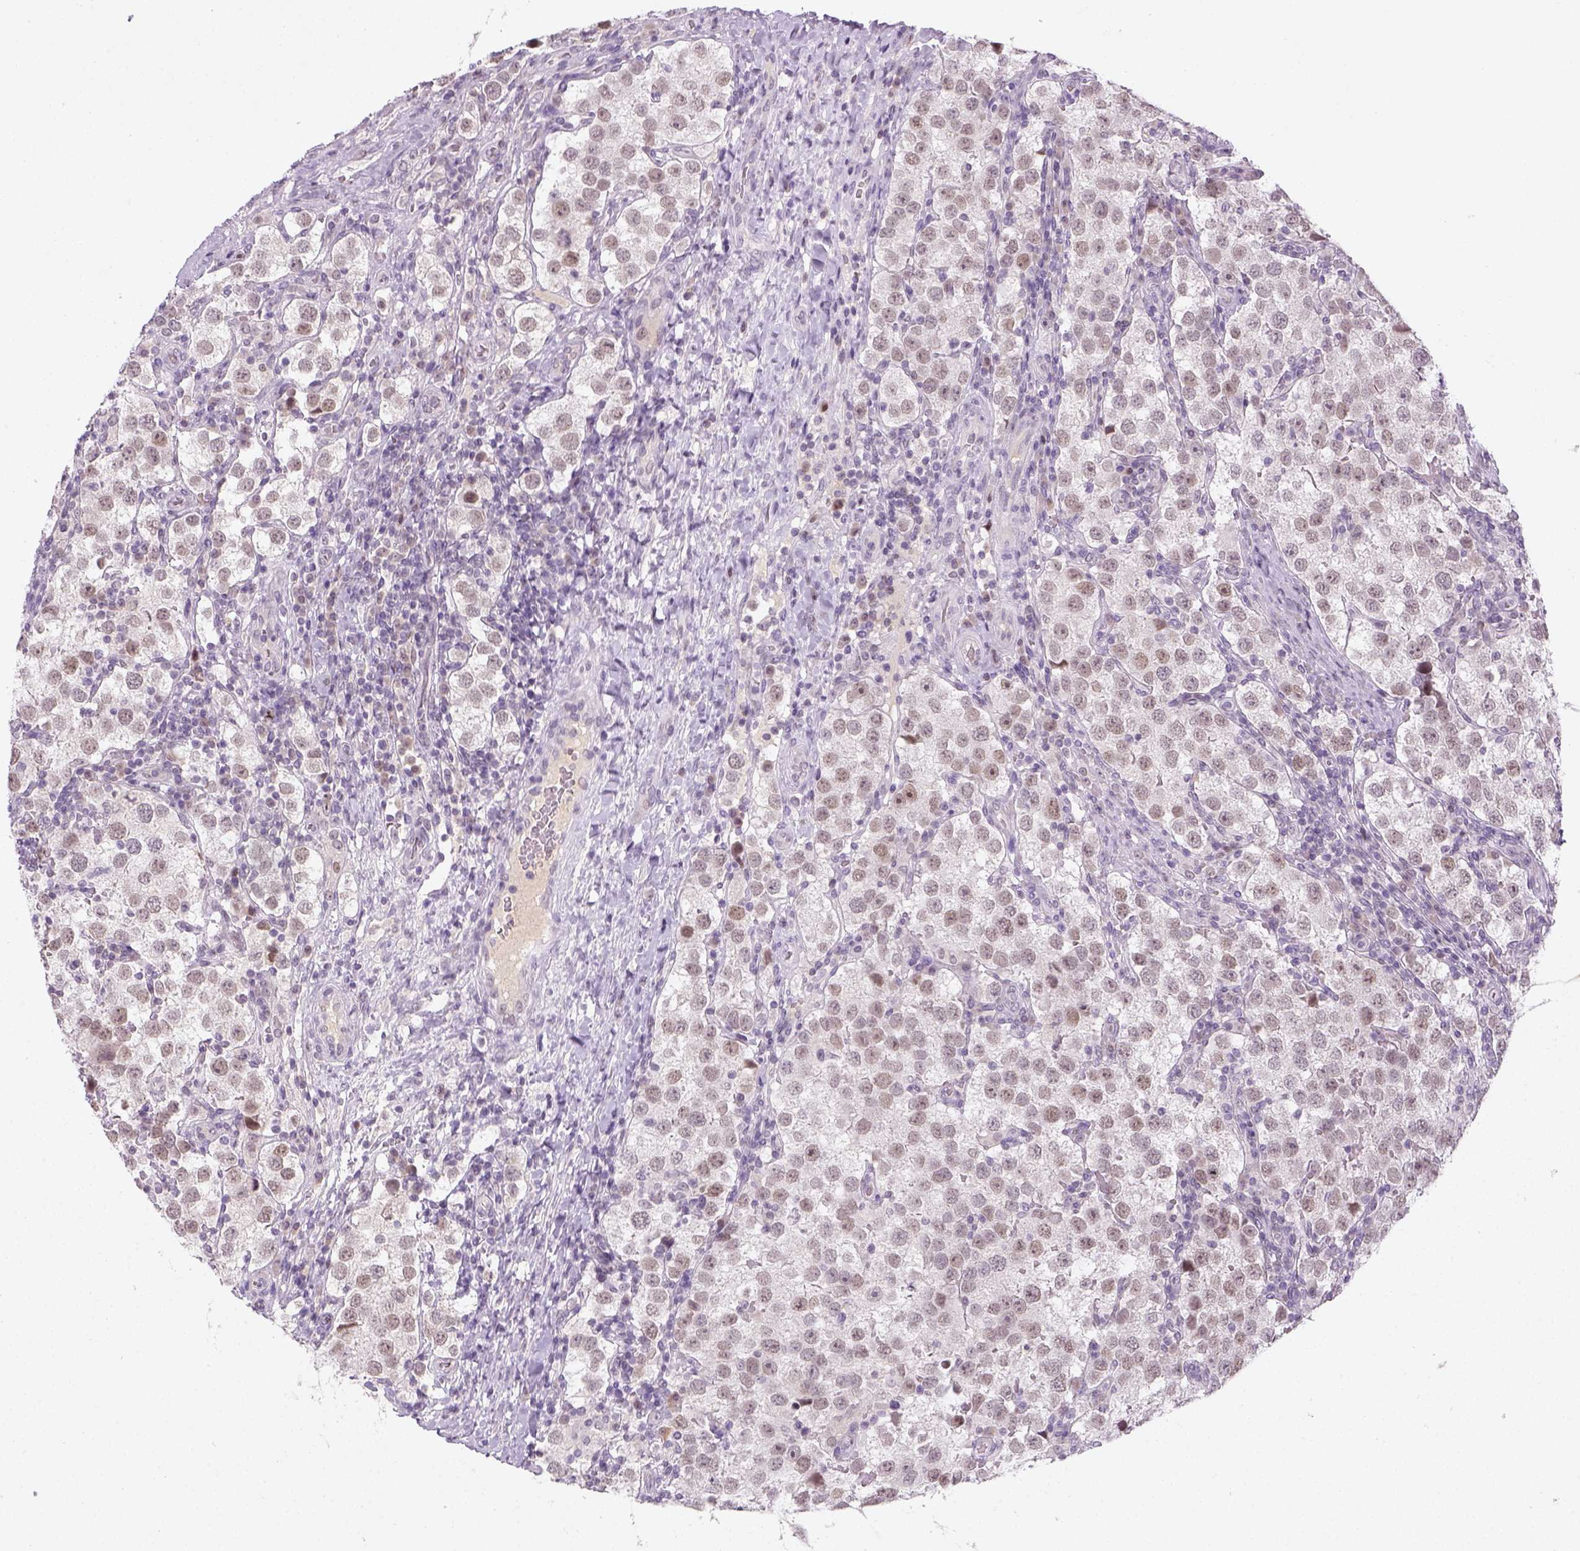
{"staining": {"intensity": "weak", "quantity": ">75%", "location": "nuclear"}, "tissue": "testis cancer", "cell_type": "Tumor cells", "image_type": "cancer", "snomed": [{"axis": "morphology", "description": "Seminoma, NOS"}, {"axis": "topography", "description": "Testis"}], "caption": "This is a micrograph of immunohistochemistry (IHC) staining of testis cancer, which shows weak staining in the nuclear of tumor cells.", "gene": "MAGEB3", "patient": {"sex": "male", "age": 37}}